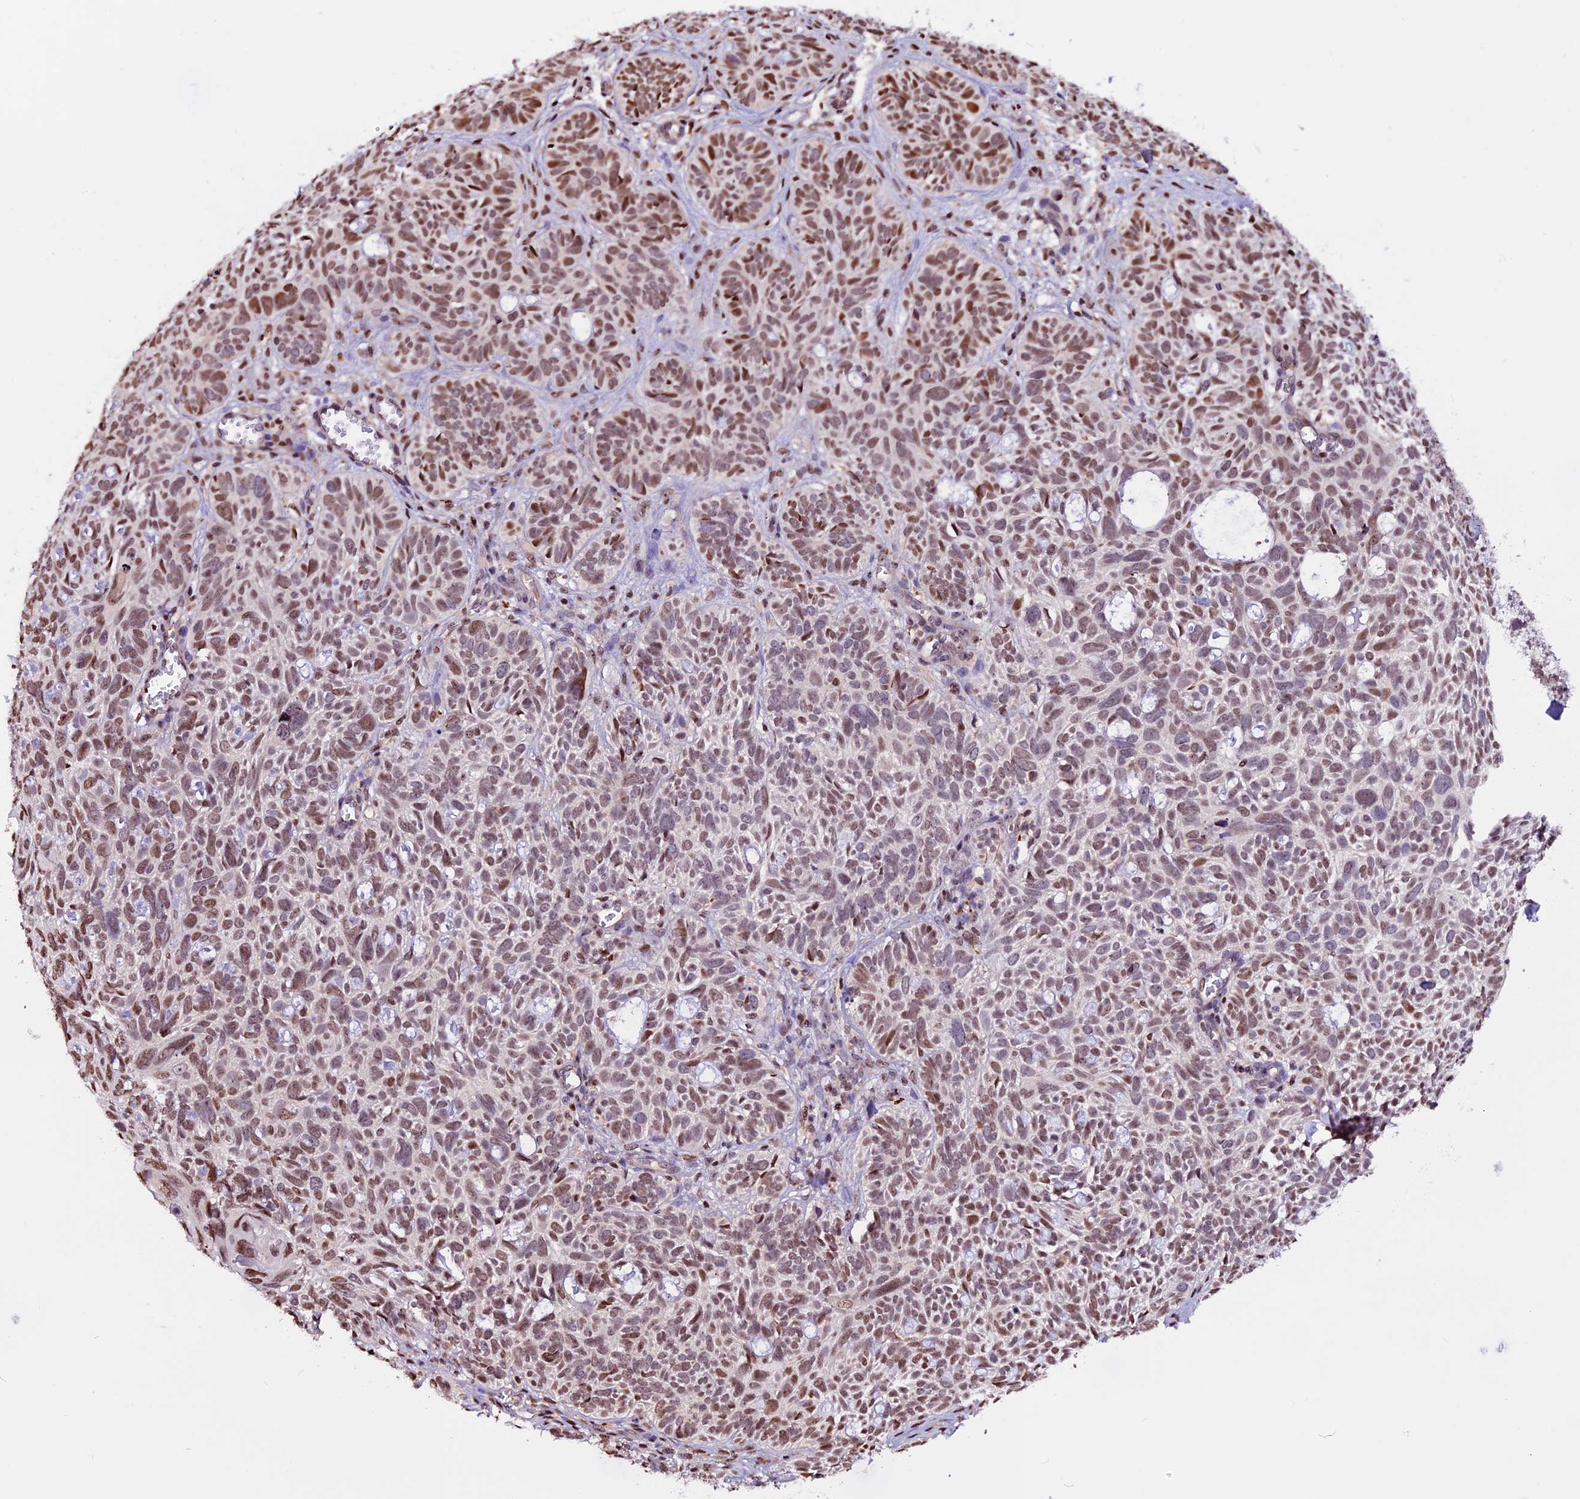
{"staining": {"intensity": "moderate", "quantity": ">75%", "location": "nuclear"}, "tissue": "skin cancer", "cell_type": "Tumor cells", "image_type": "cancer", "snomed": [{"axis": "morphology", "description": "Basal cell carcinoma"}, {"axis": "topography", "description": "Skin"}], "caption": "Human skin cancer stained for a protein (brown) exhibits moderate nuclear positive positivity in about >75% of tumor cells.", "gene": "RINL", "patient": {"sex": "male", "age": 69}}